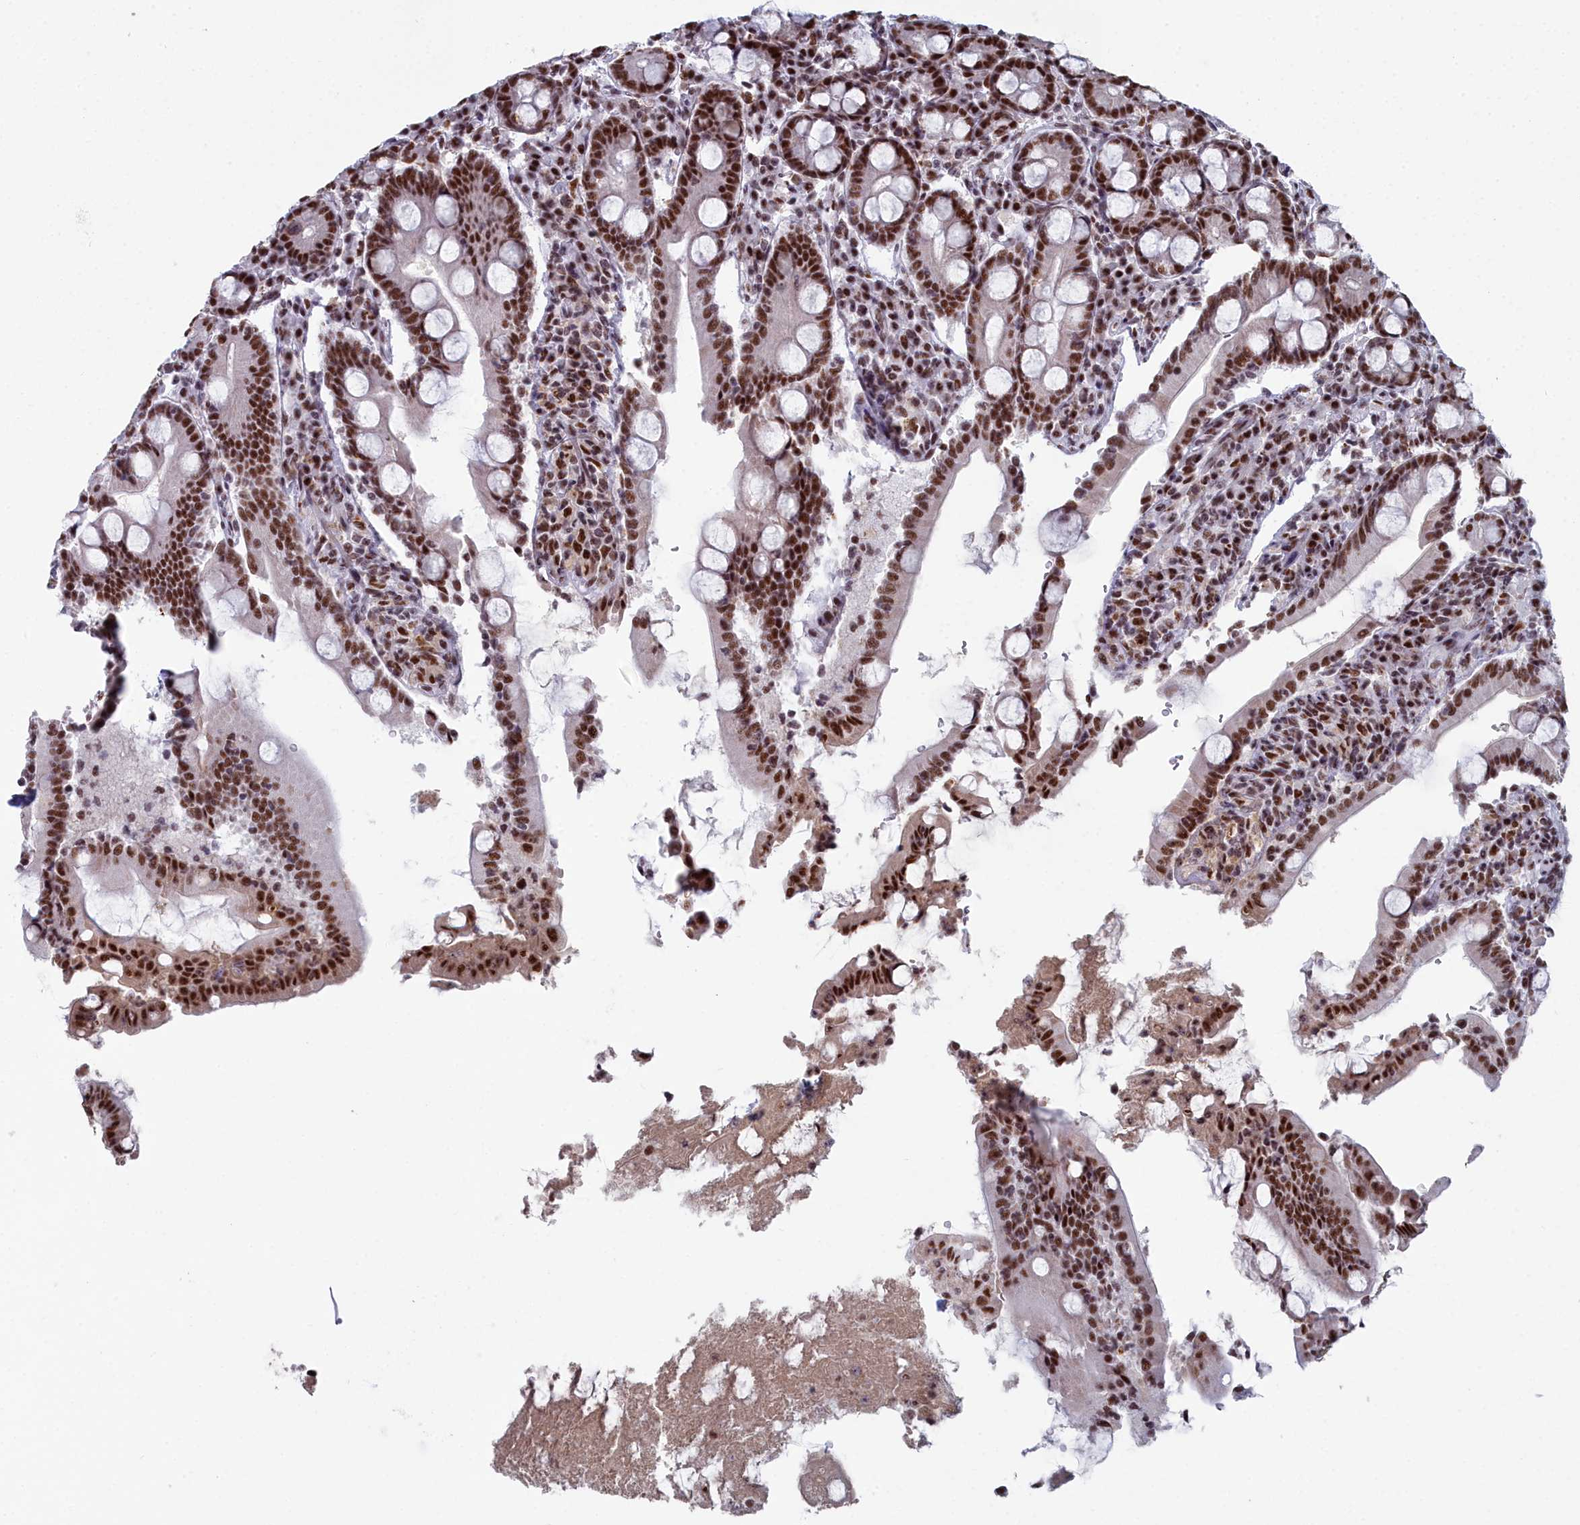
{"staining": {"intensity": "moderate", "quantity": ">75%", "location": "nuclear"}, "tissue": "duodenum", "cell_type": "Glandular cells", "image_type": "normal", "snomed": [{"axis": "morphology", "description": "Normal tissue, NOS"}, {"axis": "topography", "description": "Duodenum"}], "caption": "The micrograph shows staining of normal duodenum, revealing moderate nuclear protein staining (brown color) within glandular cells.", "gene": "SF3B3", "patient": {"sex": "male", "age": 35}}